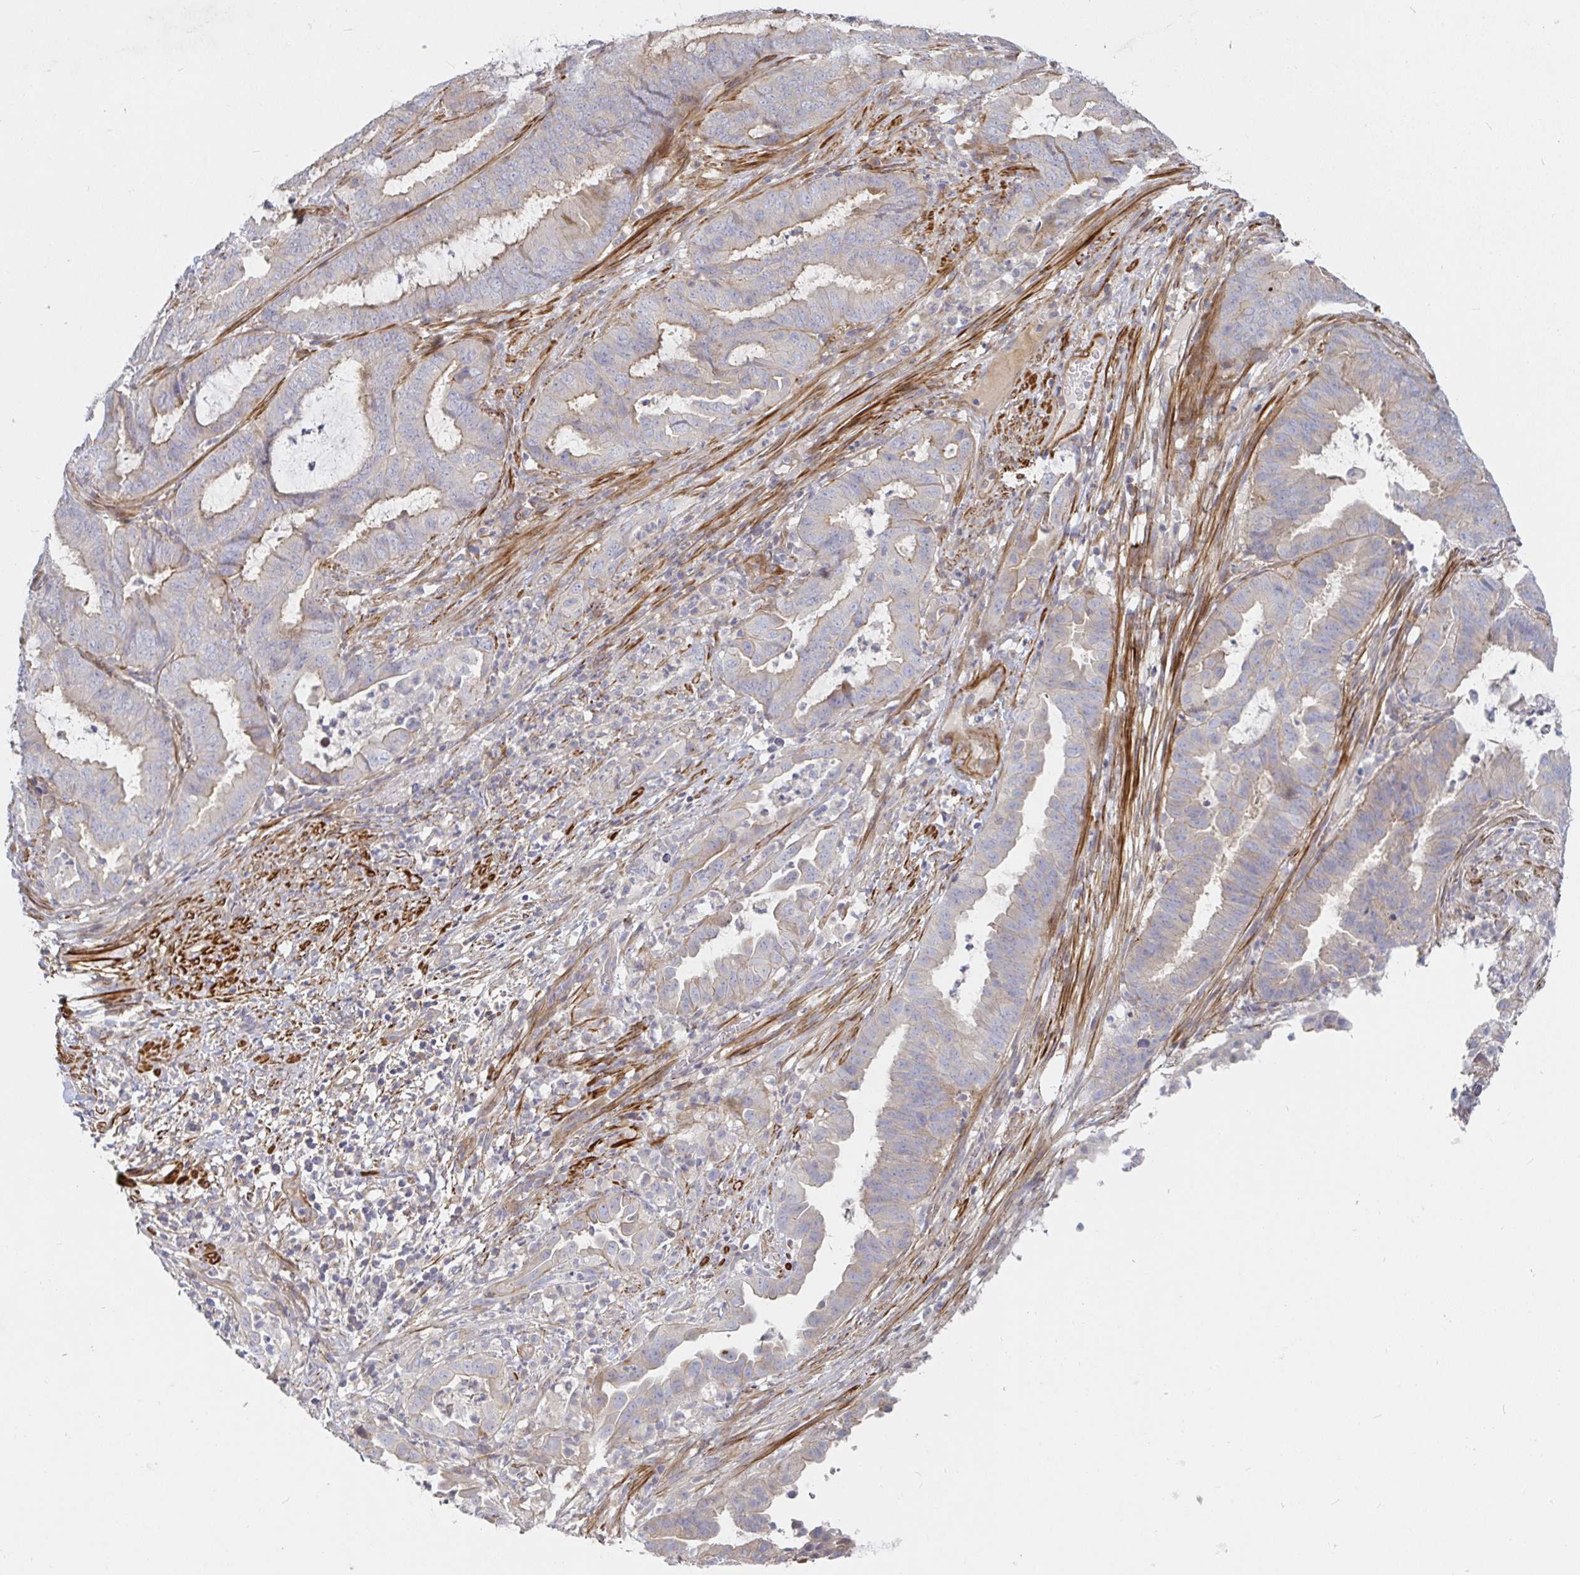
{"staining": {"intensity": "weak", "quantity": "<25%", "location": "cytoplasmic/membranous"}, "tissue": "endometrial cancer", "cell_type": "Tumor cells", "image_type": "cancer", "snomed": [{"axis": "morphology", "description": "Adenocarcinoma, NOS"}, {"axis": "topography", "description": "Endometrium"}], "caption": "Immunohistochemical staining of endometrial cancer (adenocarcinoma) demonstrates no significant expression in tumor cells. (Brightfield microscopy of DAB immunohistochemistry (IHC) at high magnification).", "gene": "SSH2", "patient": {"sex": "female", "age": 51}}